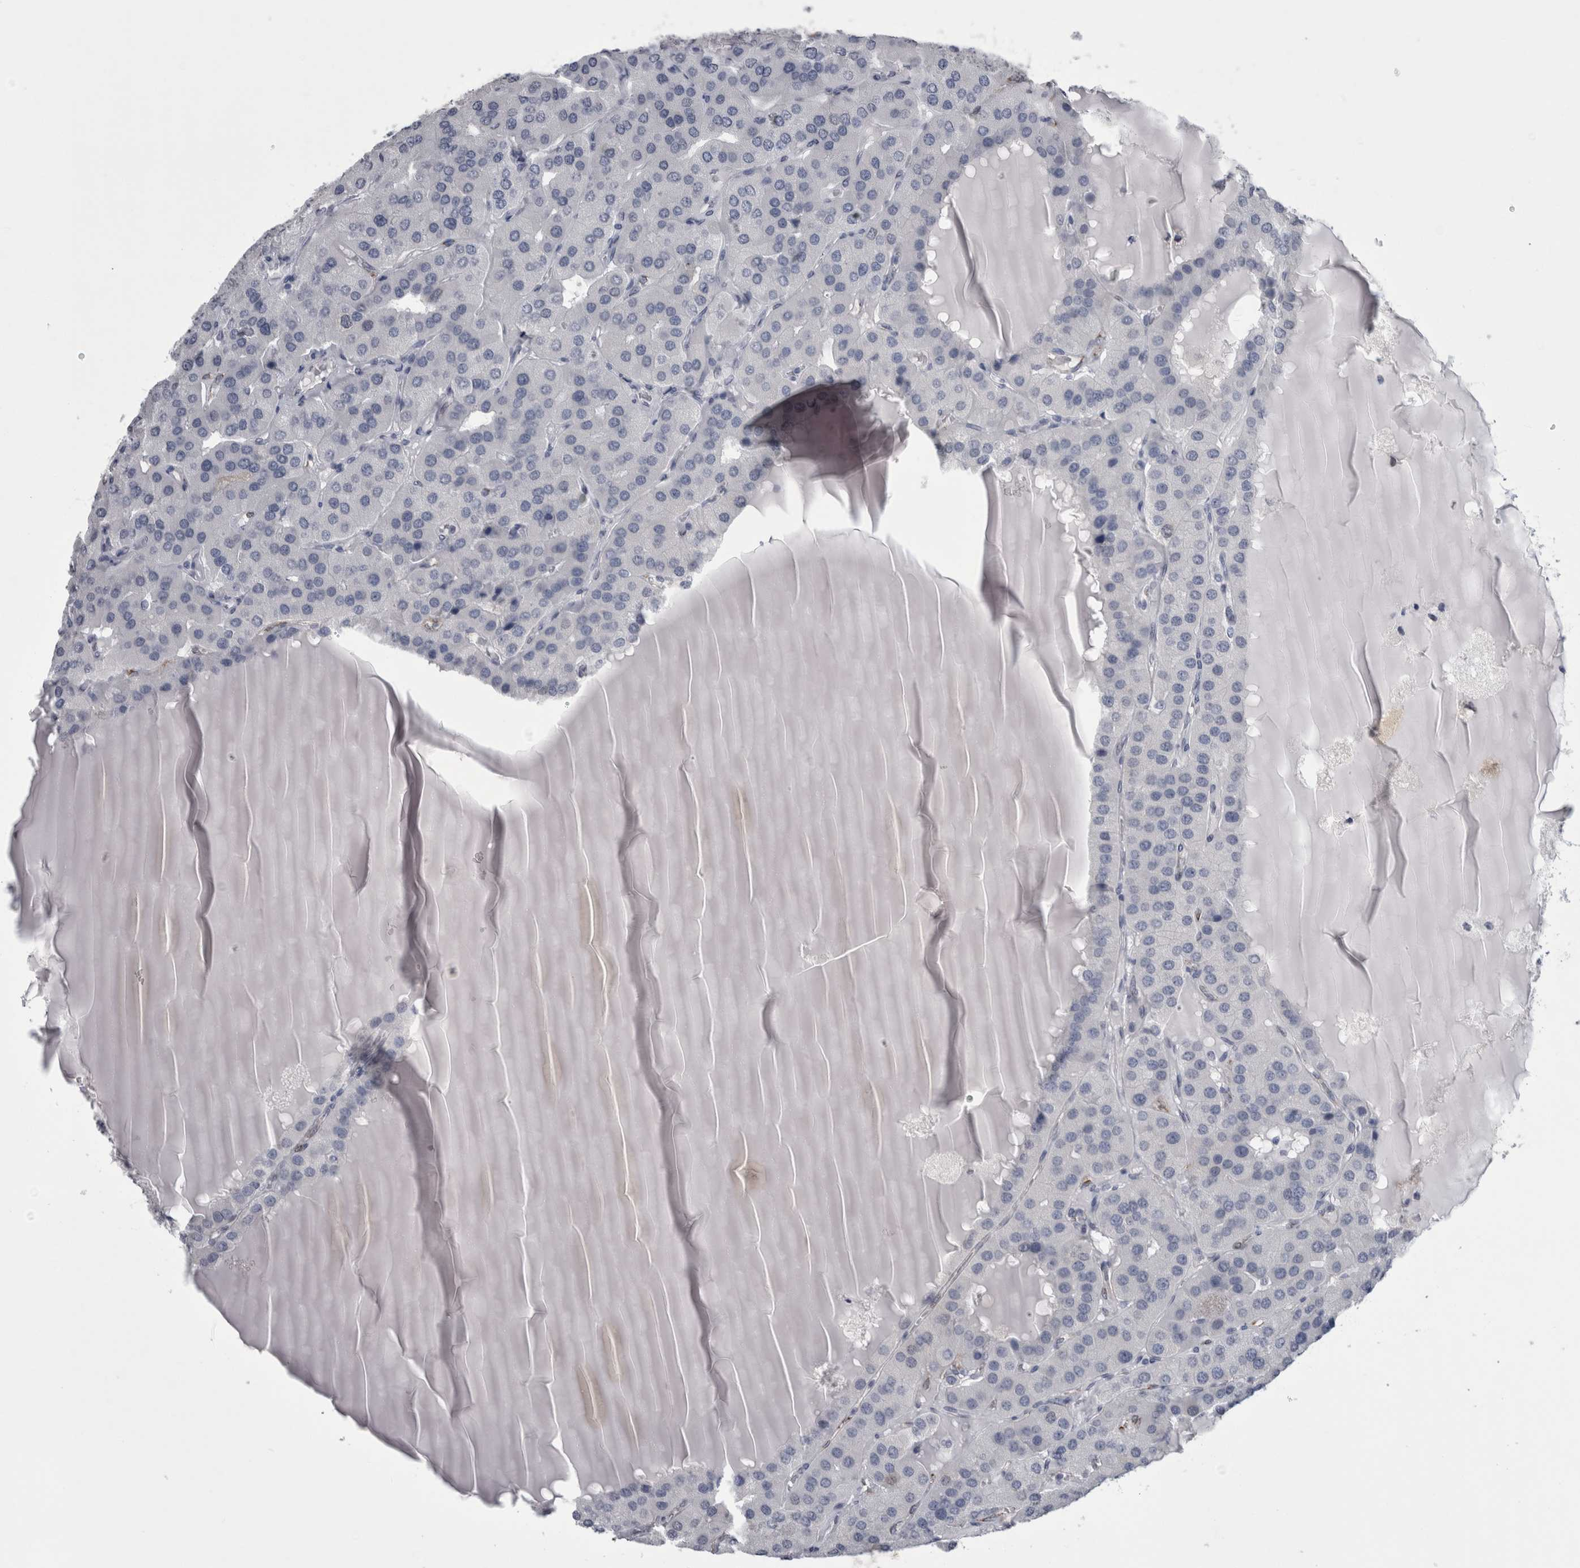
{"staining": {"intensity": "negative", "quantity": "none", "location": "none"}, "tissue": "parathyroid gland", "cell_type": "Glandular cells", "image_type": "normal", "snomed": [{"axis": "morphology", "description": "Normal tissue, NOS"}, {"axis": "morphology", "description": "Adenoma, NOS"}, {"axis": "topography", "description": "Parathyroid gland"}], "caption": "Micrograph shows no protein positivity in glandular cells of normal parathyroid gland. Nuclei are stained in blue.", "gene": "ACOT7", "patient": {"sex": "female", "age": 86}}